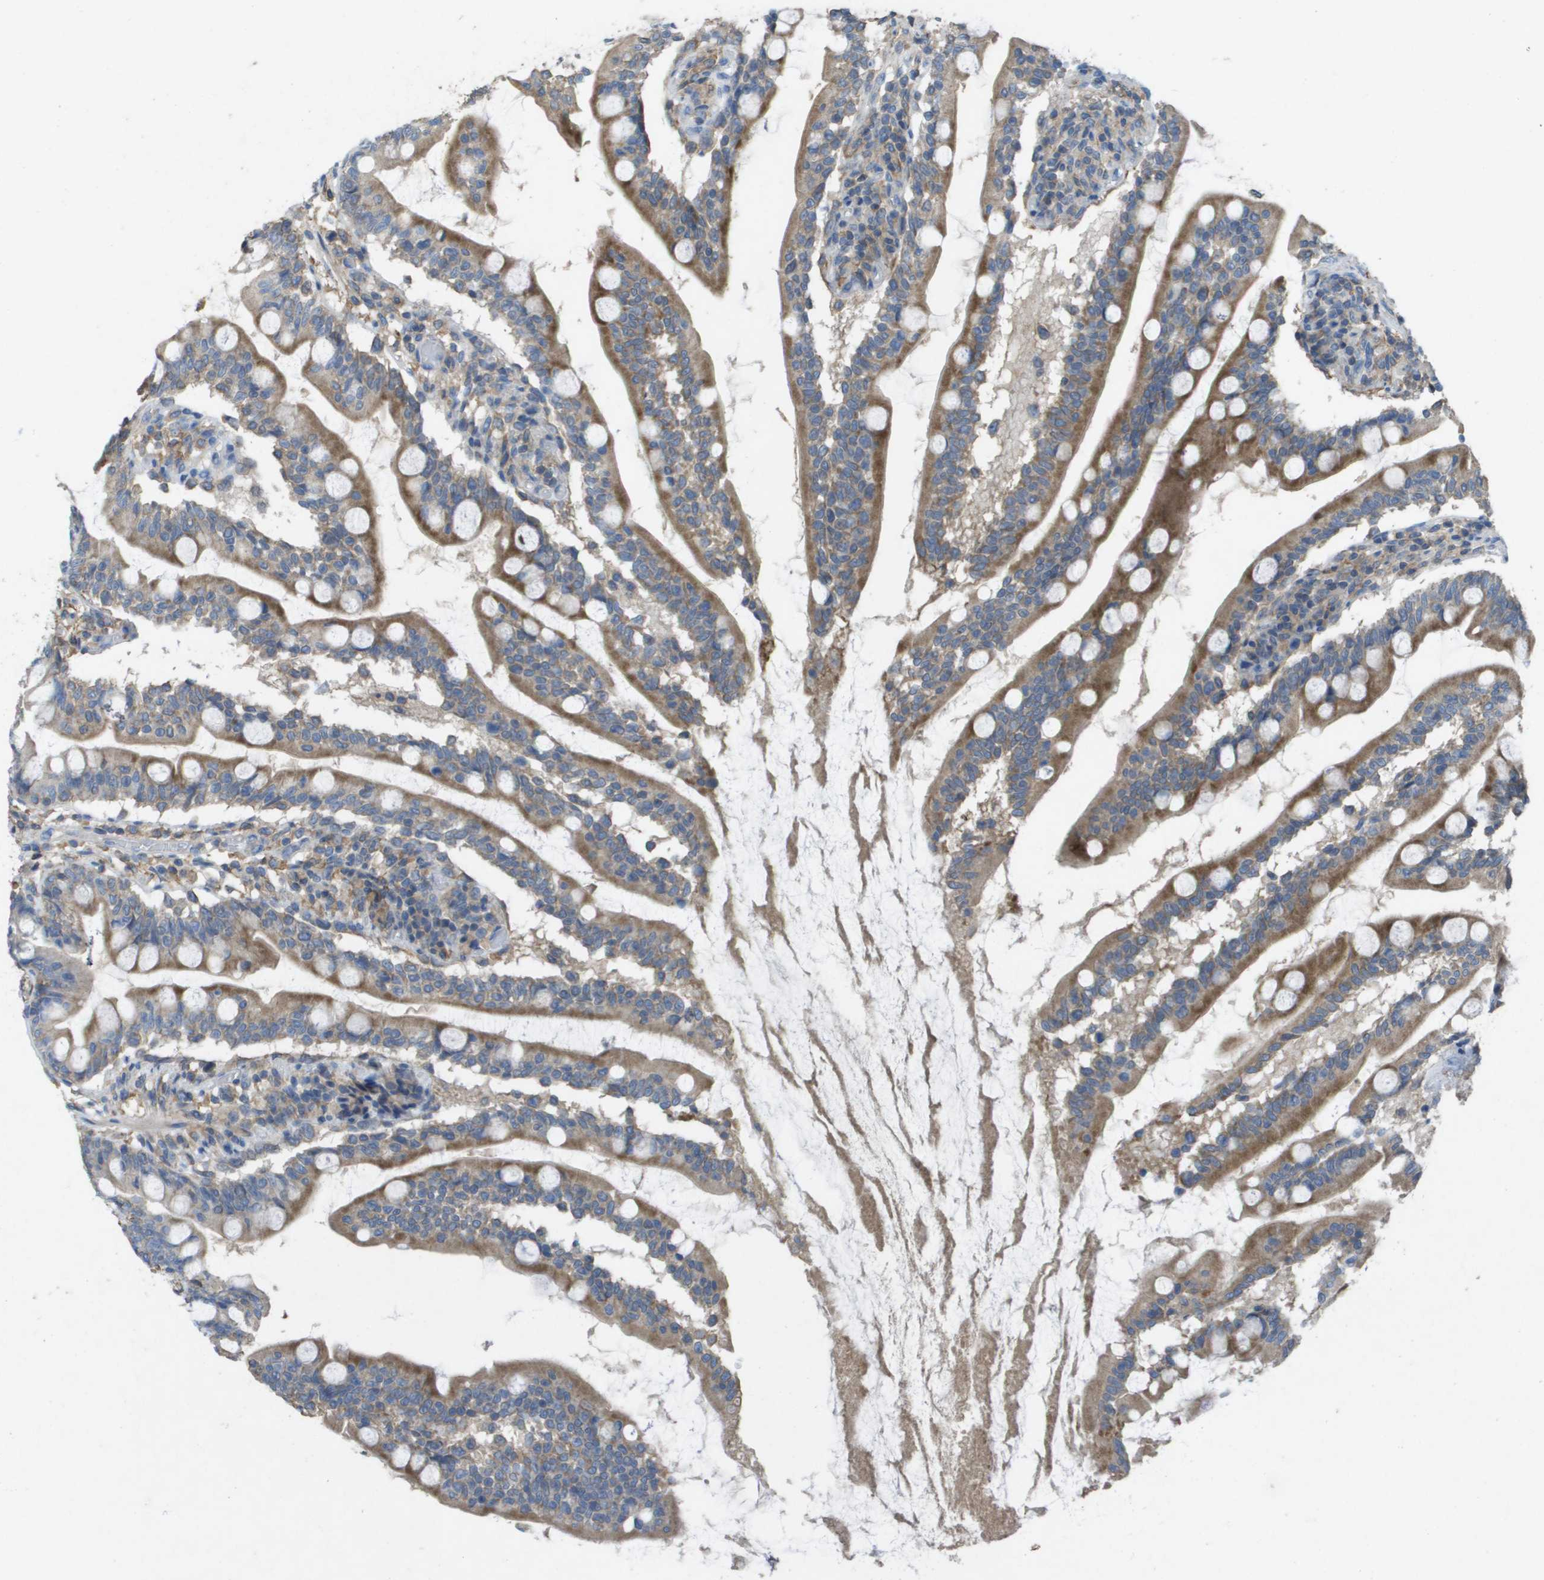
{"staining": {"intensity": "moderate", "quantity": ">75%", "location": "cytoplasmic/membranous"}, "tissue": "small intestine", "cell_type": "Glandular cells", "image_type": "normal", "snomed": [{"axis": "morphology", "description": "Normal tissue, NOS"}, {"axis": "topography", "description": "Small intestine"}], "caption": "Protein analysis of benign small intestine exhibits moderate cytoplasmic/membranous expression in about >75% of glandular cells.", "gene": "CLCA4", "patient": {"sex": "female", "age": 56}}